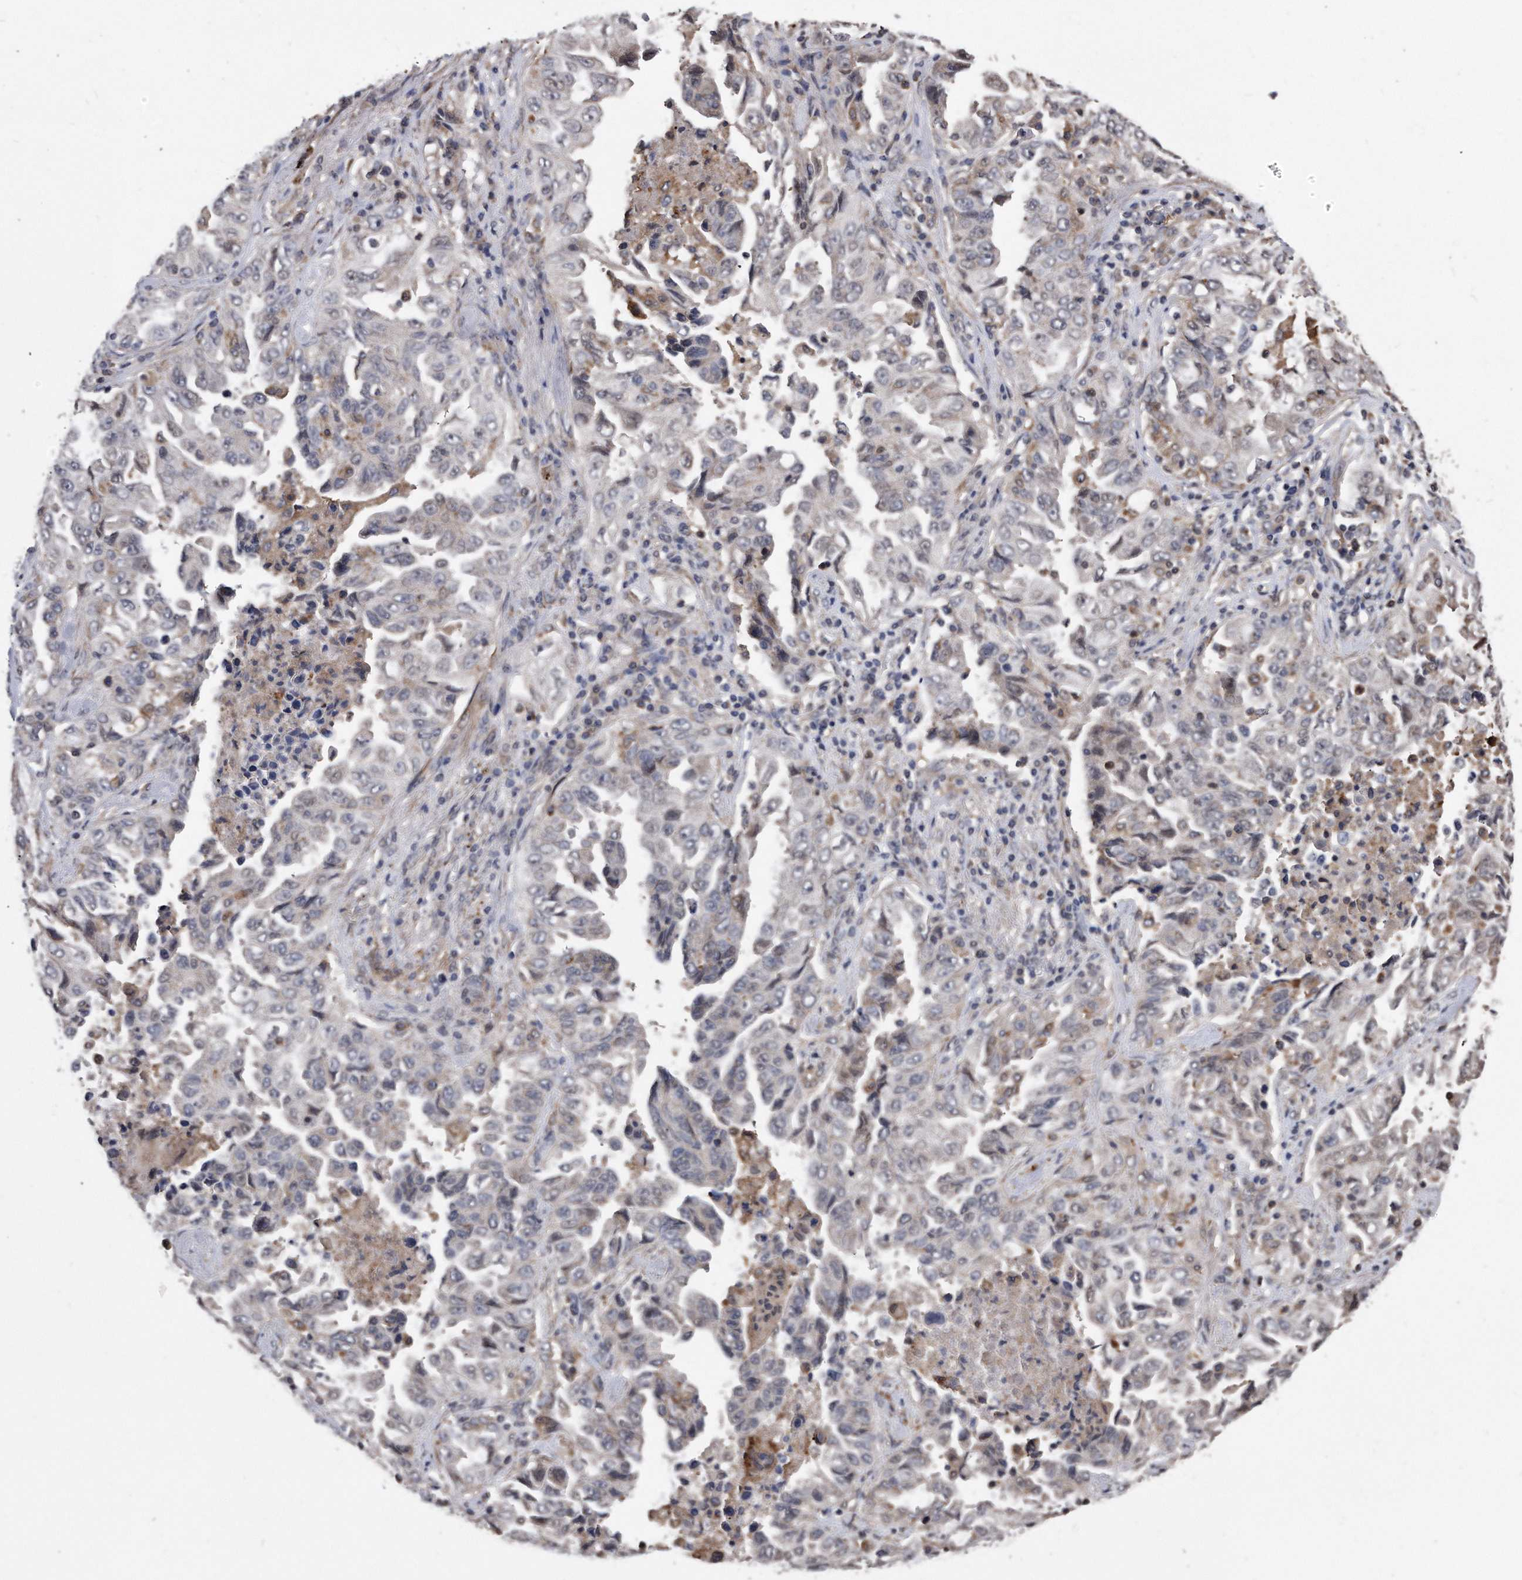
{"staining": {"intensity": "negative", "quantity": "none", "location": "none"}, "tissue": "lung cancer", "cell_type": "Tumor cells", "image_type": "cancer", "snomed": [{"axis": "morphology", "description": "Adenocarcinoma, NOS"}, {"axis": "topography", "description": "Lung"}], "caption": "IHC photomicrograph of neoplastic tissue: human lung cancer (adenocarcinoma) stained with DAB displays no significant protein staining in tumor cells.", "gene": "IL20RA", "patient": {"sex": "female", "age": 51}}